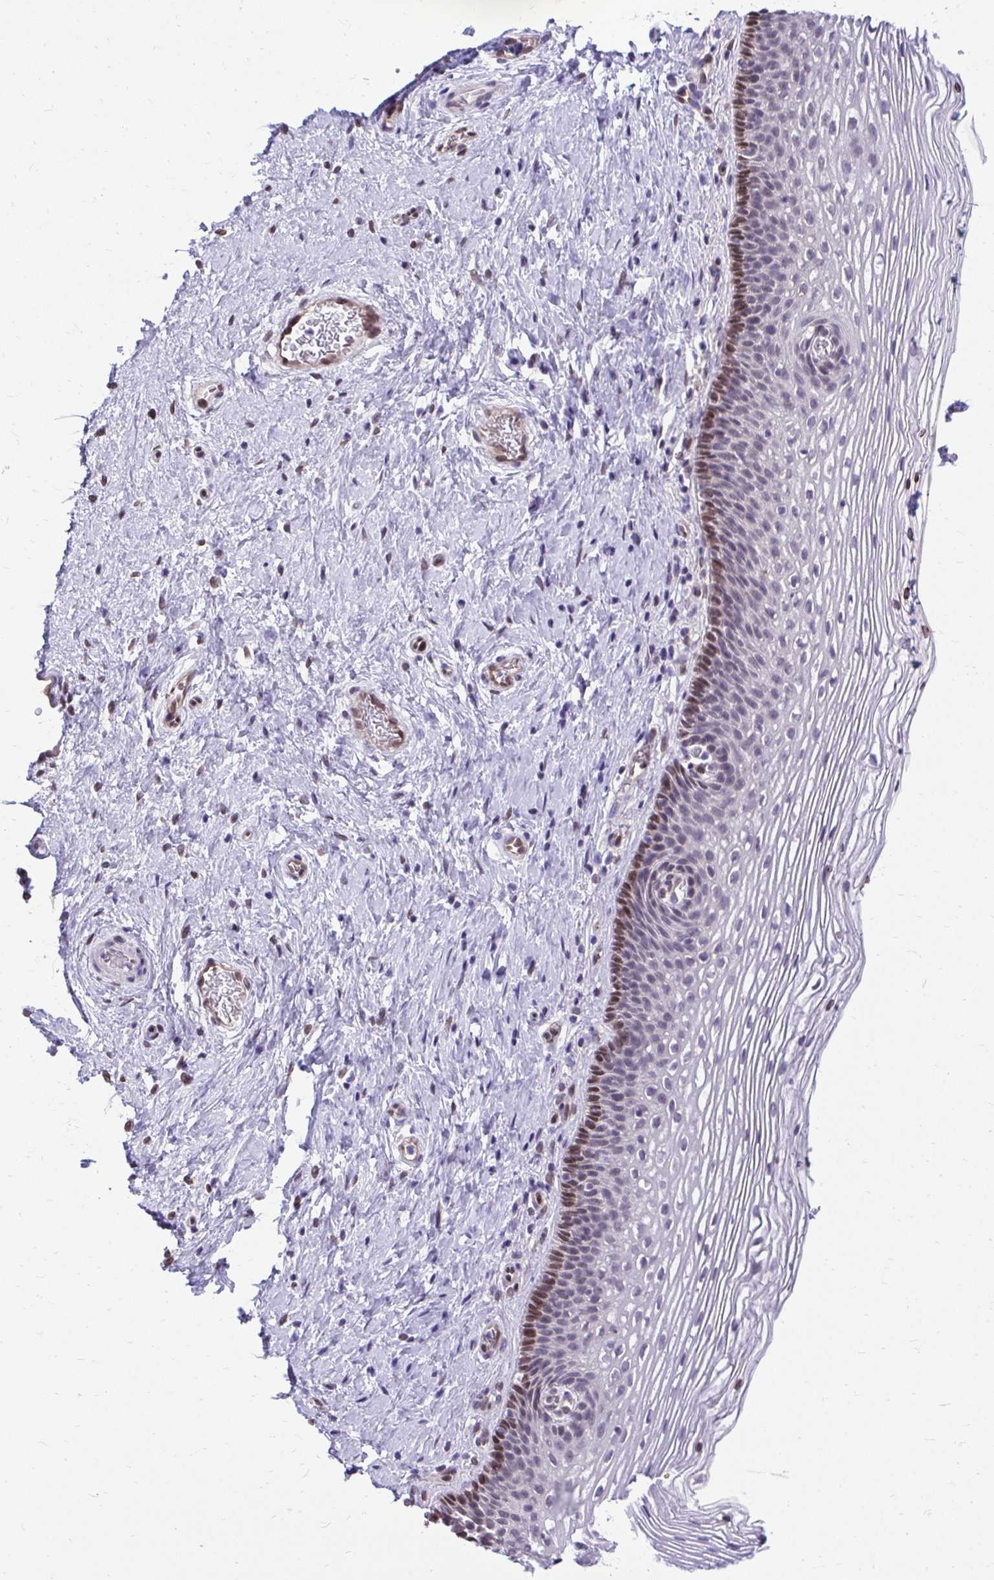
{"staining": {"intensity": "weak", "quantity": "<25%", "location": "nuclear"}, "tissue": "cervix", "cell_type": "Glandular cells", "image_type": "normal", "snomed": [{"axis": "morphology", "description": "Normal tissue, NOS"}, {"axis": "topography", "description": "Cervix"}], "caption": "Glandular cells show no significant protein expression in benign cervix. The staining was performed using DAB to visualize the protein expression in brown, while the nuclei were stained in blue with hematoxylin (Magnification: 20x).", "gene": "BANF1", "patient": {"sex": "female", "age": 34}}